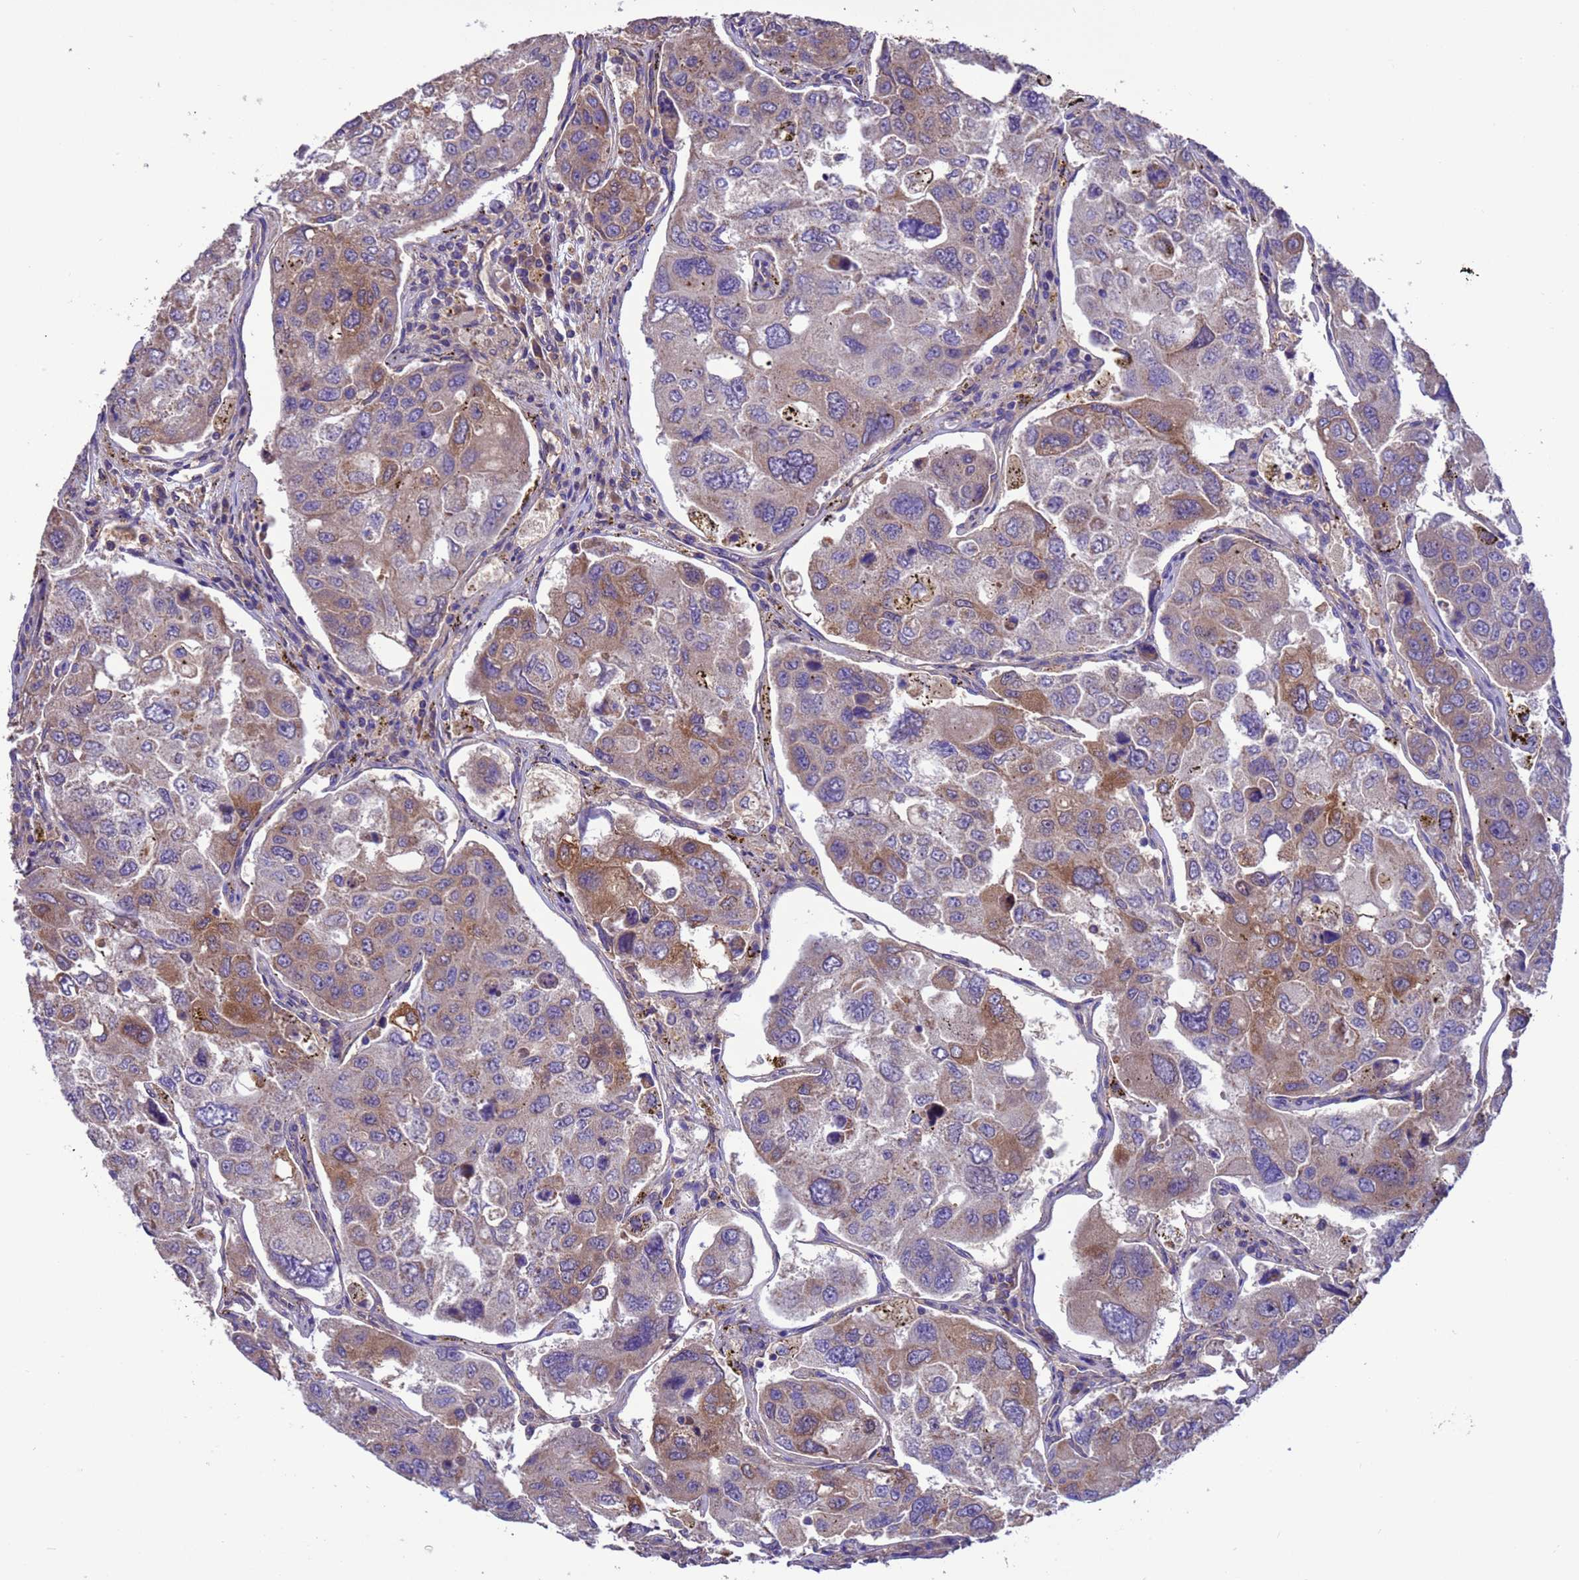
{"staining": {"intensity": "moderate", "quantity": "<25%", "location": "cytoplasmic/membranous"}, "tissue": "urothelial cancer", "cell_type": "Tumor cells", "image_type": "cancer", "snomed": [{"axis": "morphology", "description": "Urothelial carcinoma, High grade"}, {"axis": "topography", "description": "Lymph node"}, {"axis": "topography", "description": "Urinary bladder"}], "caption": "A brown stain labels moderate cytoplasmic/membranous positivity of a protein in high-grade urothelial carcinoma tumor cells.", "gene": "ARHGAP12", "patient": {"sex": "male", "age": 51}}